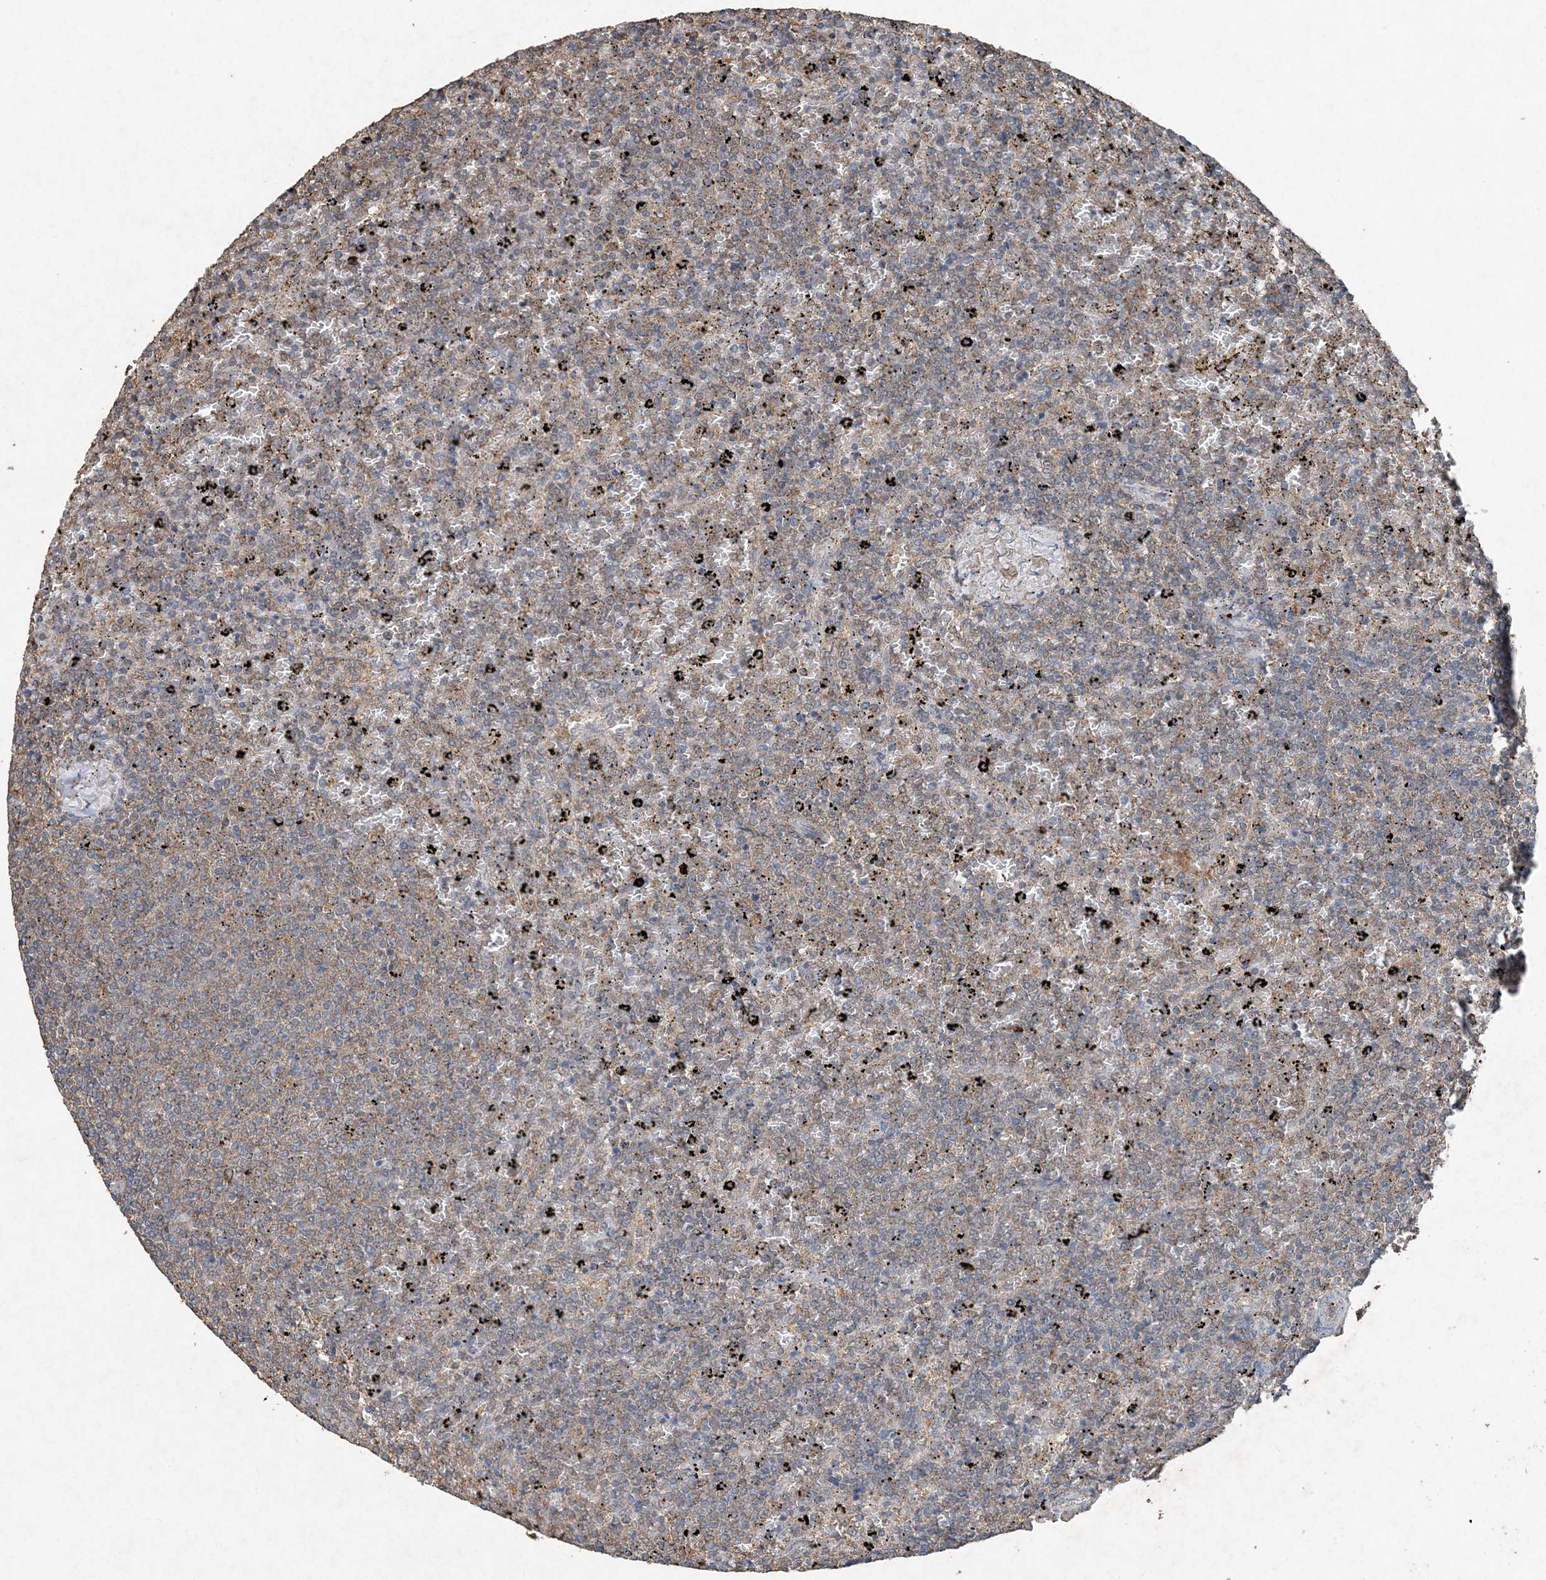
{"staining": {"intensity": "weak", "quantity": "<25%", "location": "cytoplasmic/membranous"}, "tissue": "lymphoma", "cell_type": "Tumor cells", "image_type": "cancer", "snomed": [{"axis": "morphology", "description": "Malignant lymphoma, non-Hodgkin's type, Low grade"}, {"axis": "topography", "description": "Spleen"}], "caption": "High power microscopy image of an immunohistochemistry (IHC) photomicrograph of malignant lymphoma, non-Hodgkin's type (low-grade), revealing no significant positivity in tumor cells.", "gene": "FCN3", "patient": {"sex": "female", "age": 77}}